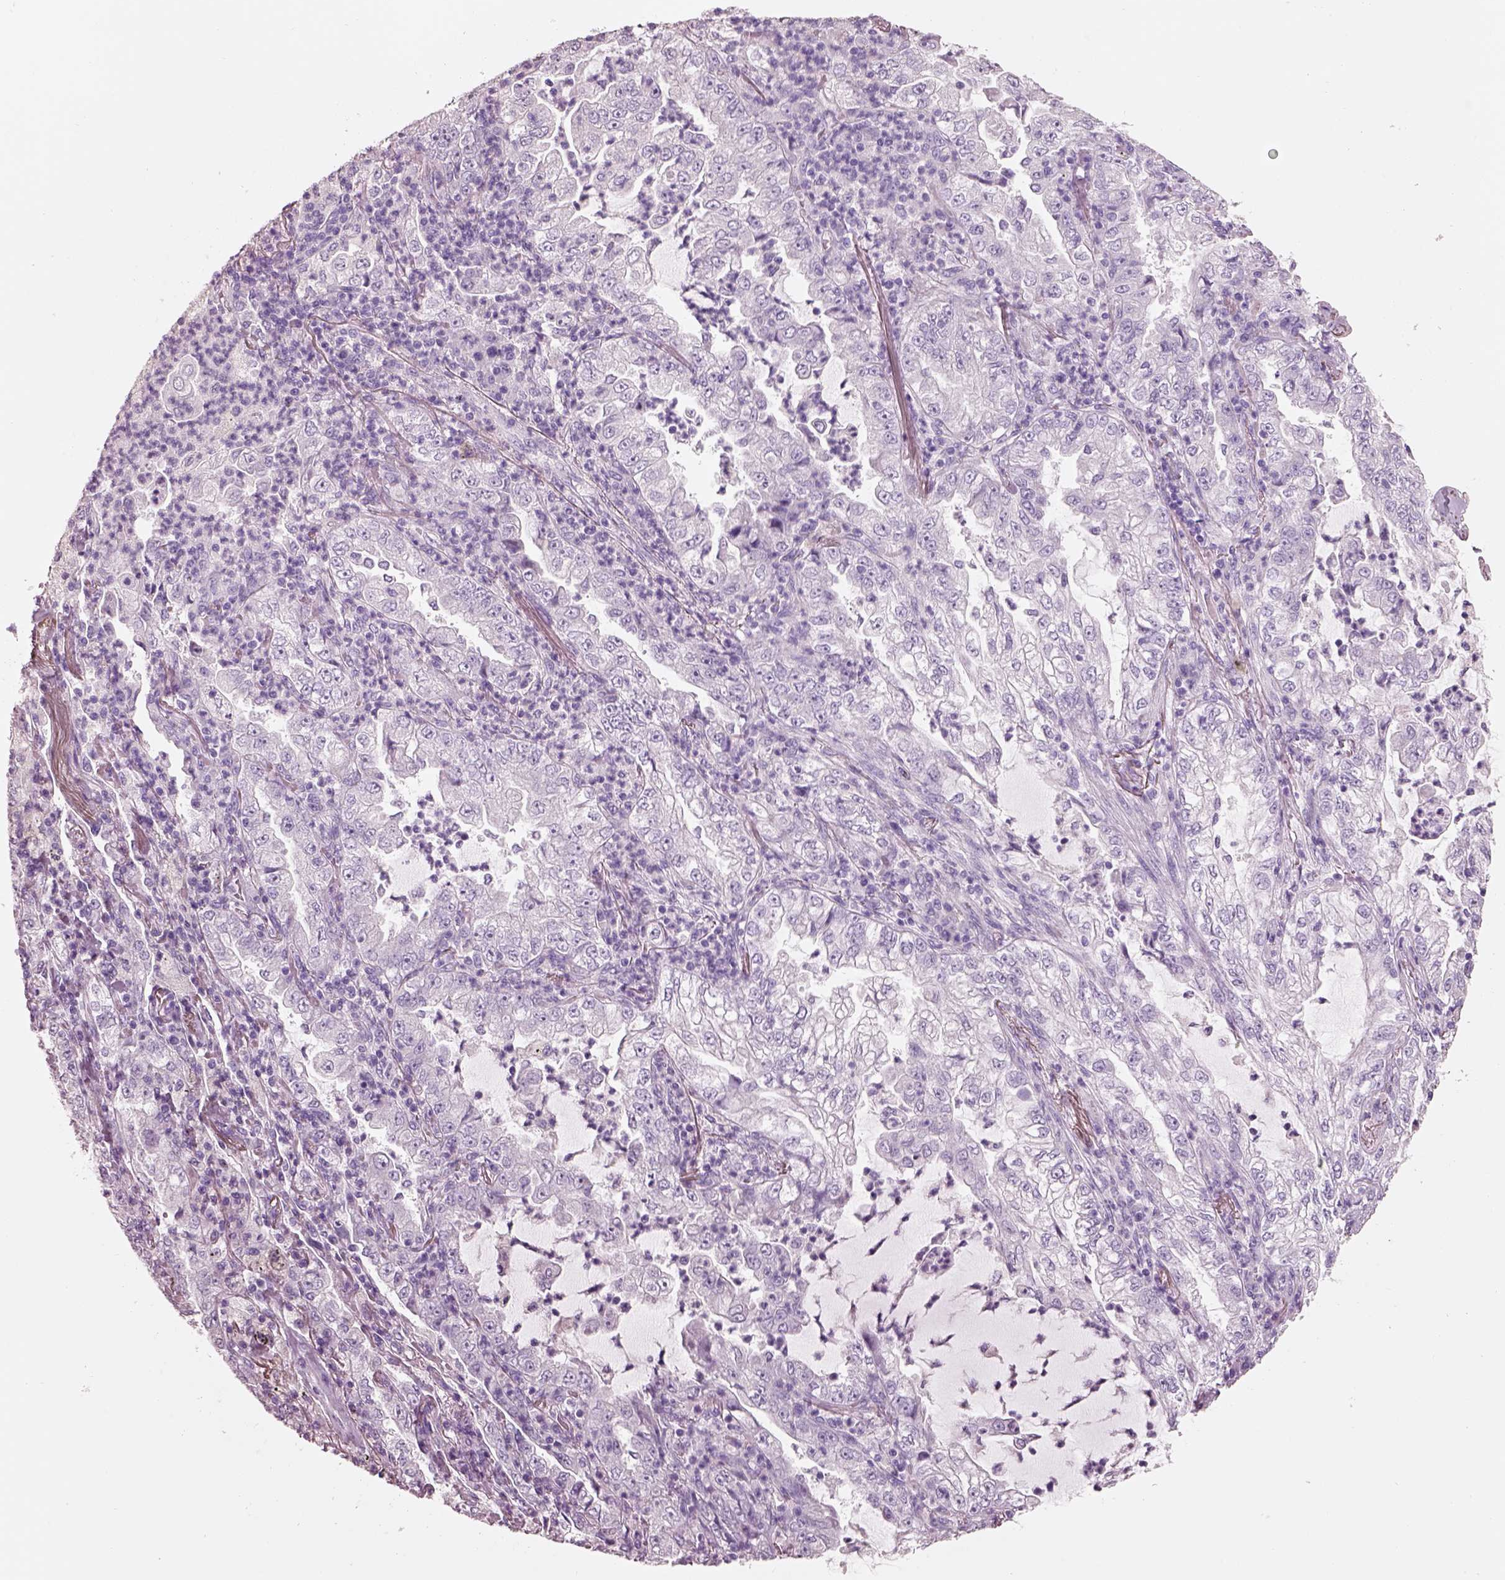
{"staining": {"intensity": "negative", "quantity": "none", "location": "none"}, "tissue": "lung cancer", "cell_type": "Tumor cells", "image_type": "cancer", "snomed": [{"axis": "morphology", "description": "Adenocarcinoma, NOS"}, {"axis": "topography", "description": "Lung"}], "caption": "Protein analysis of adenocarcinoma (lung) displays no significant expression in tumor cells. (Brightfield microscopy of DAB (3,3'-diaminobenzidine) immunohistochemistry (IHC) at high magnification).", "gene": "PNOC", "patient": {"sex": "female", "age": 73}}